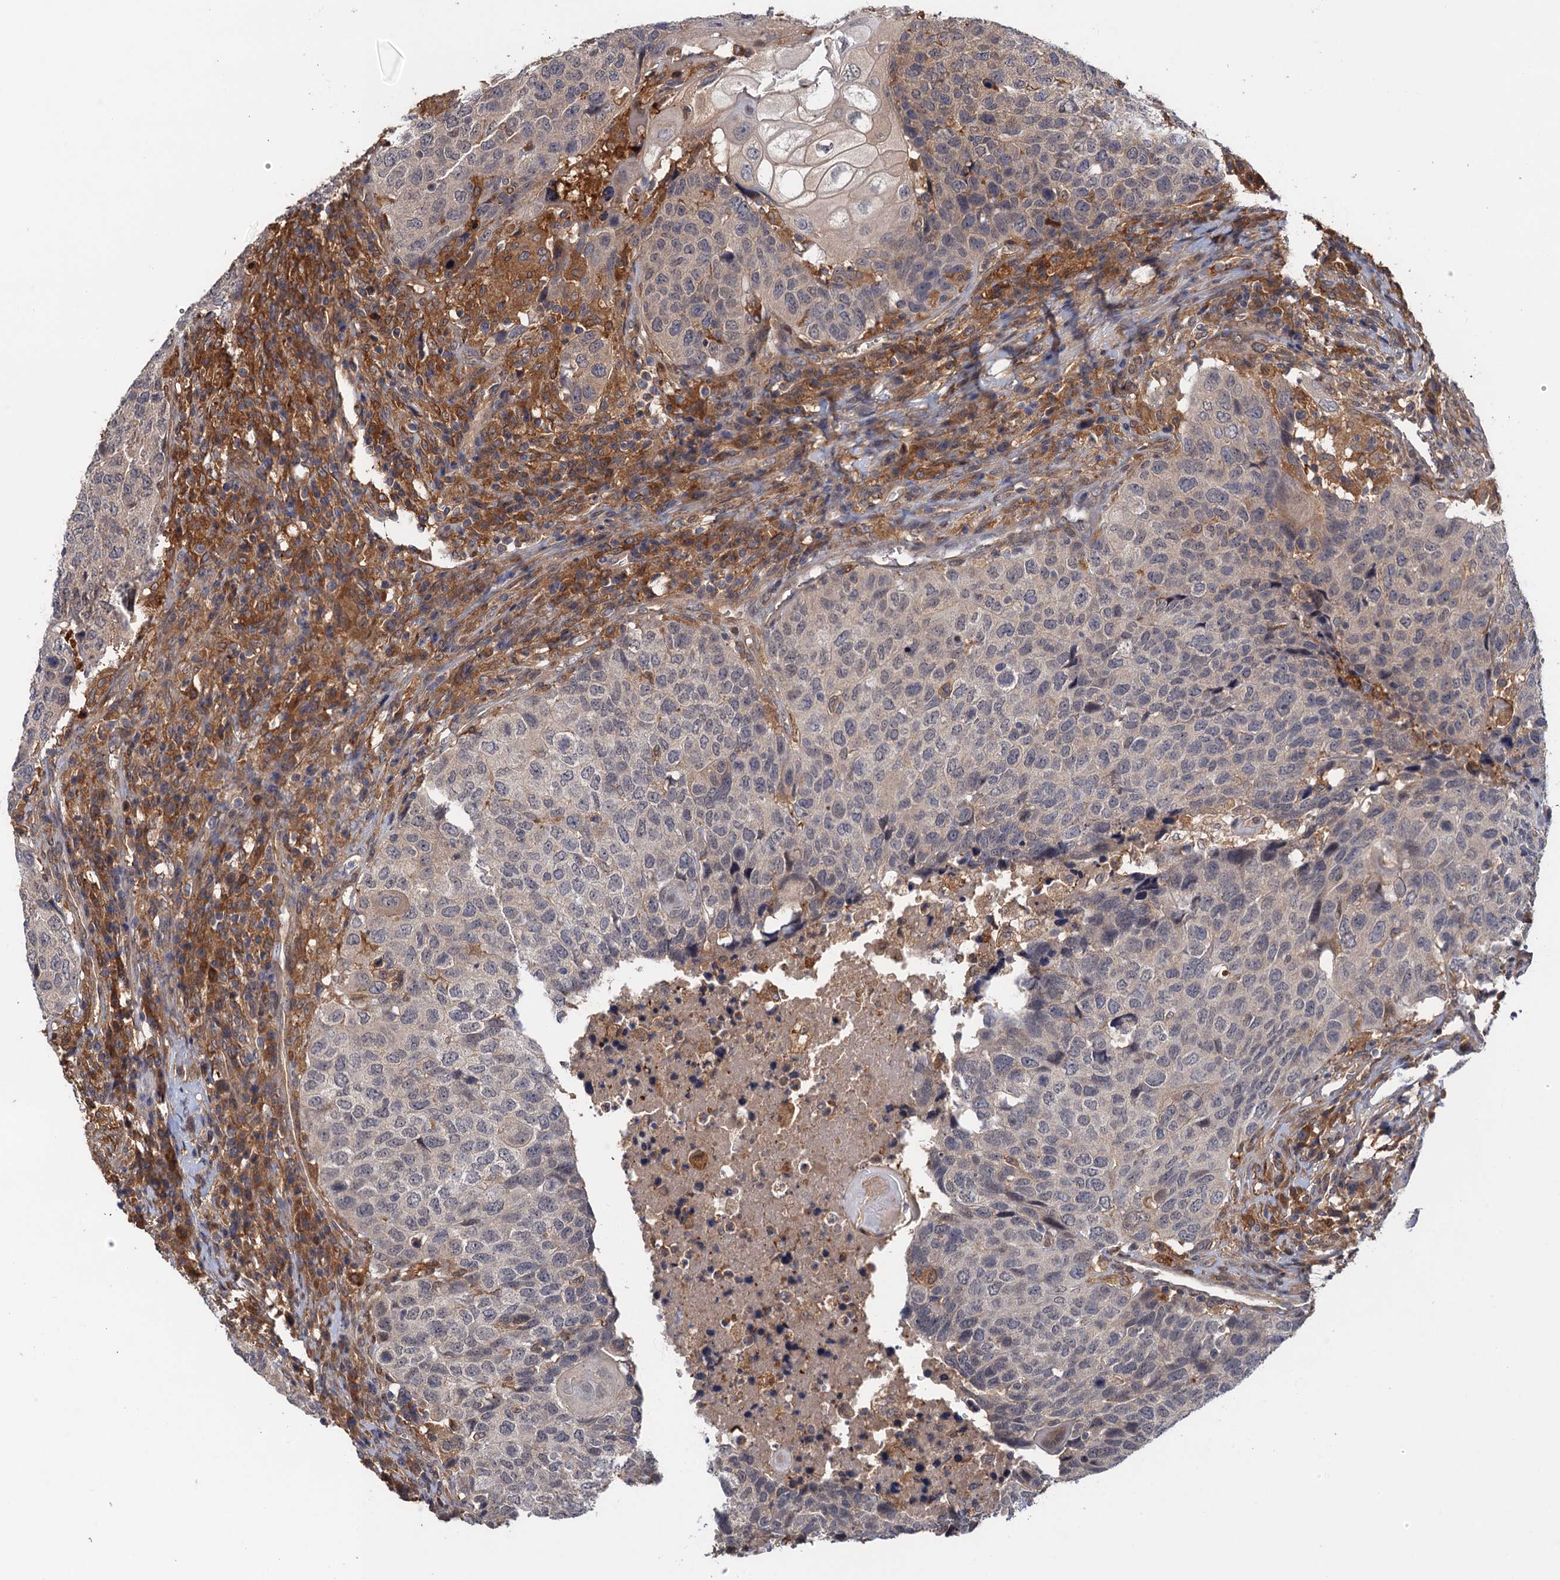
{"staining": {"intensity": "negative", "quantity": "none", "location": "none"}, "tissue": "head and neck cancer", "cell_type": "Tumor cells", "image_type": "cancer", "snomed": [{"axis": "morphology", "description": "Squamous cell carcinoma, NOS"}, {"axis": "topography", "description": "Head-Neck"}], "caption": "Head and neck cancer (squamous cell carcinoma) stained for a protein using immunohistochemistry (IHC) demonstrates no expression tumor cells.", "gene": "NEK8", "patient": {"sex": "male", "age": 66}}